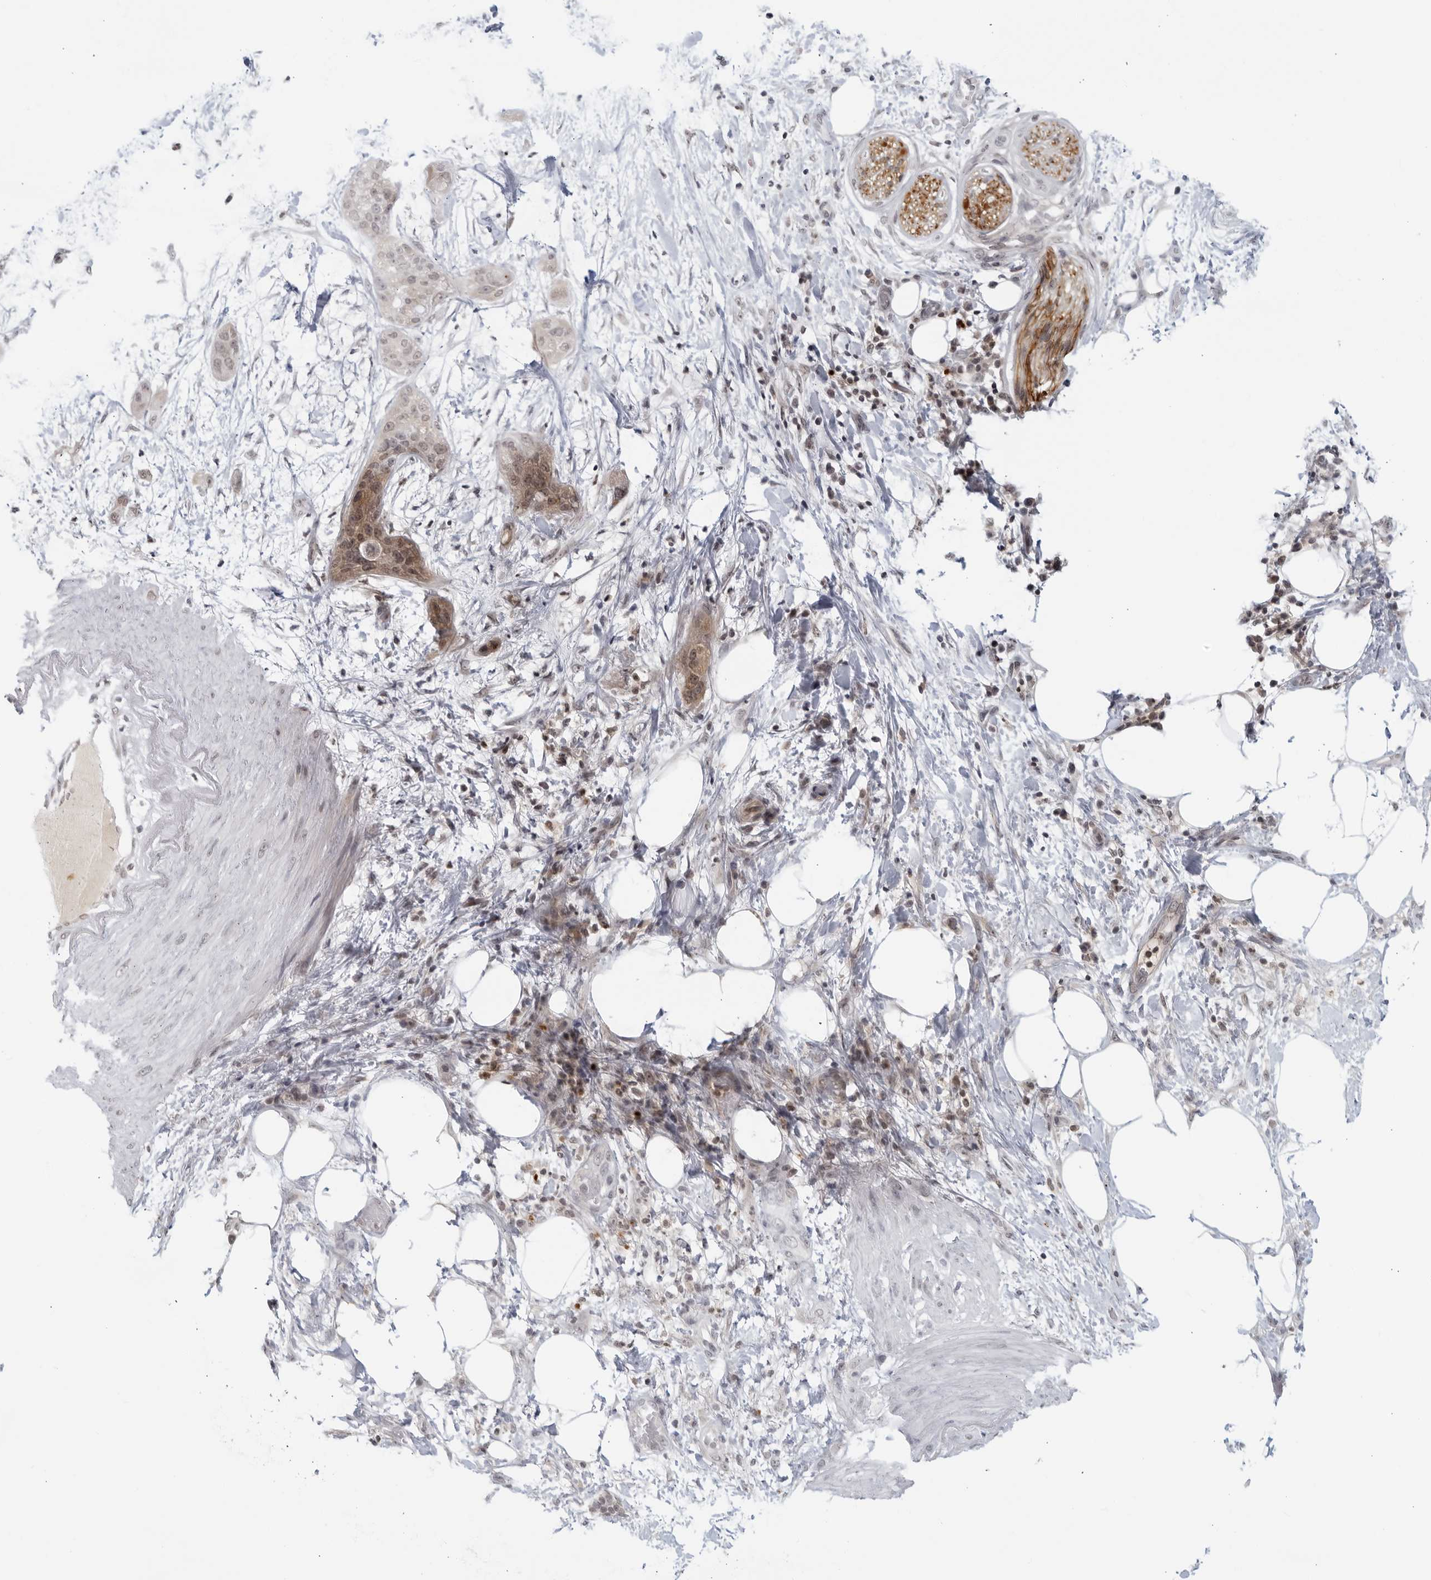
{"staining": {"intensity": "moderate", "quantity": "<25%", "location": "cytoplasmic/membranous,nuclear"}, "tissue": "pancreatic cancer", "cell_type": "Tumor cells", "image_type": "cancer", "snomed": [{"axis": "morphology", "description": "Adenocarcinoma, NOS"}, {"axis": "topography", "description": "Pancreas"}], "caption": "This histopathology image shows immunohistochemistry staining of human pancreatic cancer, with low moderate cytoplasmic/membranous and nuclear staining in about <25% of tumor cells.", "gene": "CC2D1B", "patient": {"sex": "female", "age": 78}}